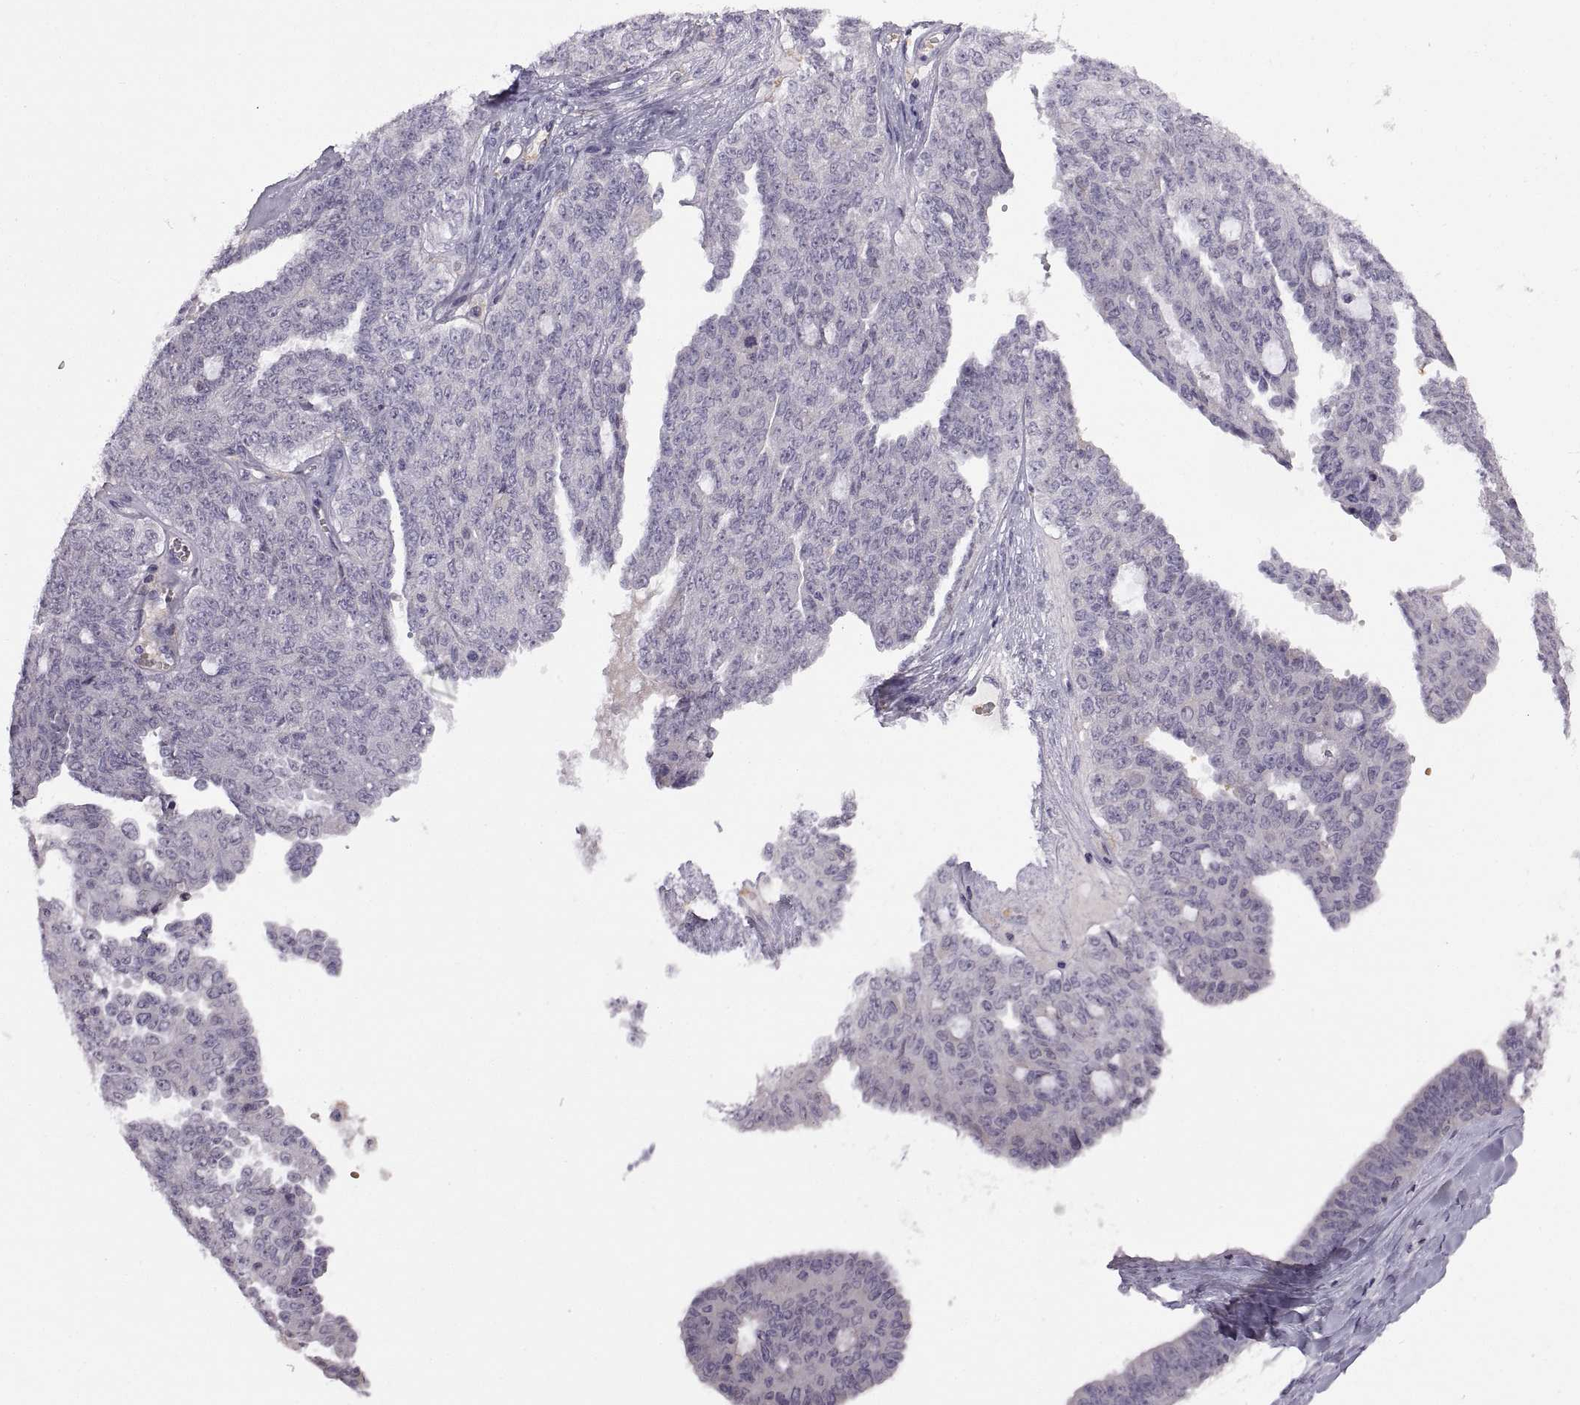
{"staining": {"intensity": "negative", "quantity": "none", "location": "none"}, "tissue": "ovarian cancer", "cell_type": "Tumor cells", "image_type": "cancer", "snomed": [{"axis": "morphology", "description": "Cystadenocarcinoma, serous, NOS"}, {"axis": "topography", "description": "Ovary"}], "caption": "Immunohistochemistry photomicrograph of human ovarian cancer (serous cystadenocarcinoma) stained for a protein (brown), which exhibits no staining in tumor cells.", "gene": "MEIOC", "patient": {"sex": "female", "age": 71}}